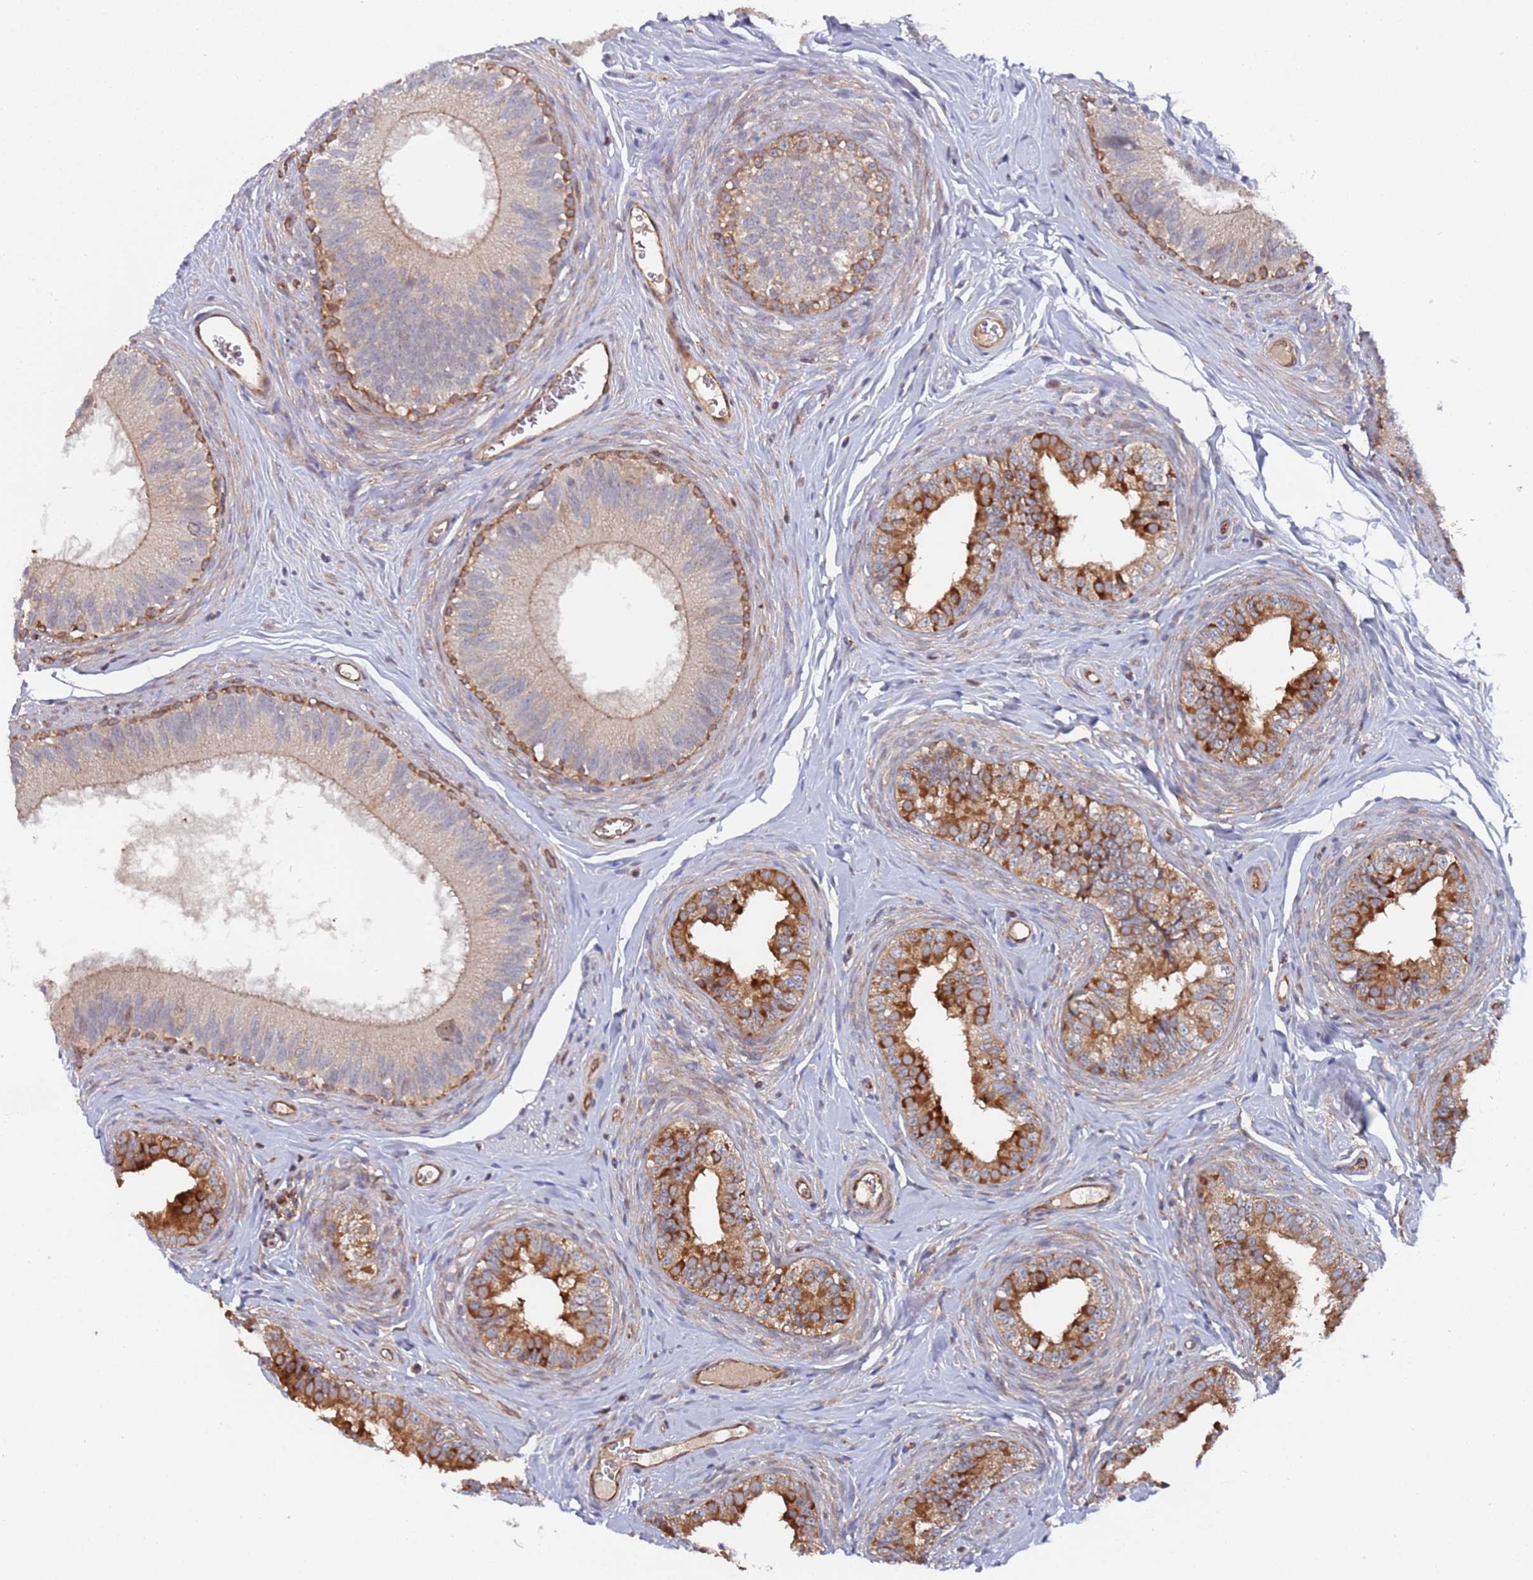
{"staining": {"intensity": "strong", "quantity": "<25%", "location": "cytoplasmic/membranous"}, "tissue": "epididymis", "cell_type": "Glandular cells", "image_type": "normal", "snomed": [{"axis": "morphology", "description": "Normal tissue, NOS"}, {"axis": "topography", "description": "Epididymis"}], "caption": "IHC histopathology image of normal epididymis stained for a protein (brown), which shows medium levels of strong cytoplasmic/membranous expression in approximately <25% of glandular cells.", "gene": "DDX60", "patient": {"sex": "male", "age": 38}}